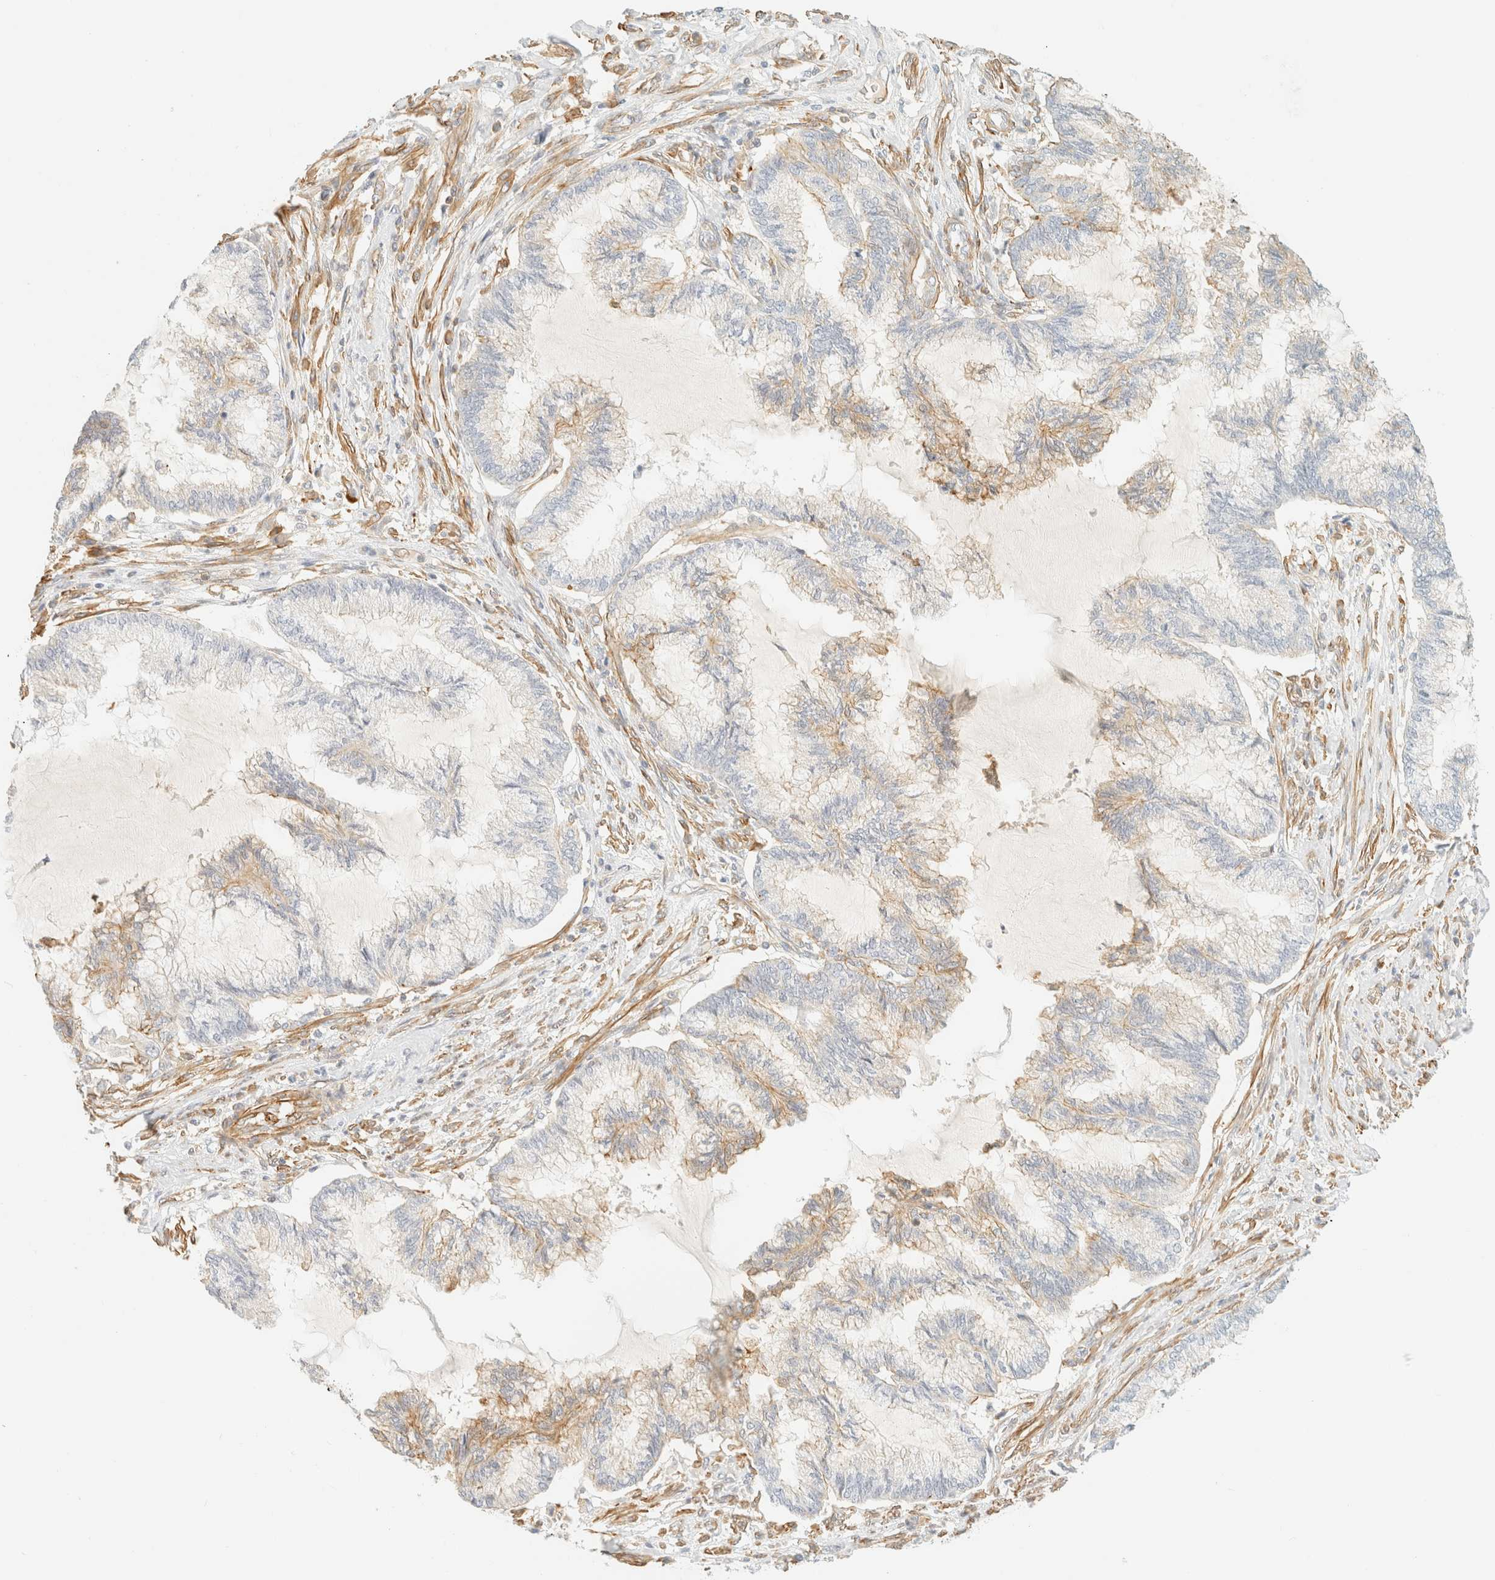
{"staining": {"intensity": "weak", "quantity": "25%-75%", "location": "cytoplasmic/membranous"}, "tissue": "endometrial cancer", "cell_type": "Tumor cells", "image_type": "cancer", "snomed": [{"axis": "morphology", "description": "Adenocarcinoma, NOS"}, {"axis": "topography", "description": "Endometrium"}], "caption": "Human endometrial cancer stained with a brown dye demonstrates weak cytoplasmic/membranous positive staining in approximately 25%-75% of tumor cells.", "gene": "OTOP2", "patient": {"sex": "female", "age": 86}}